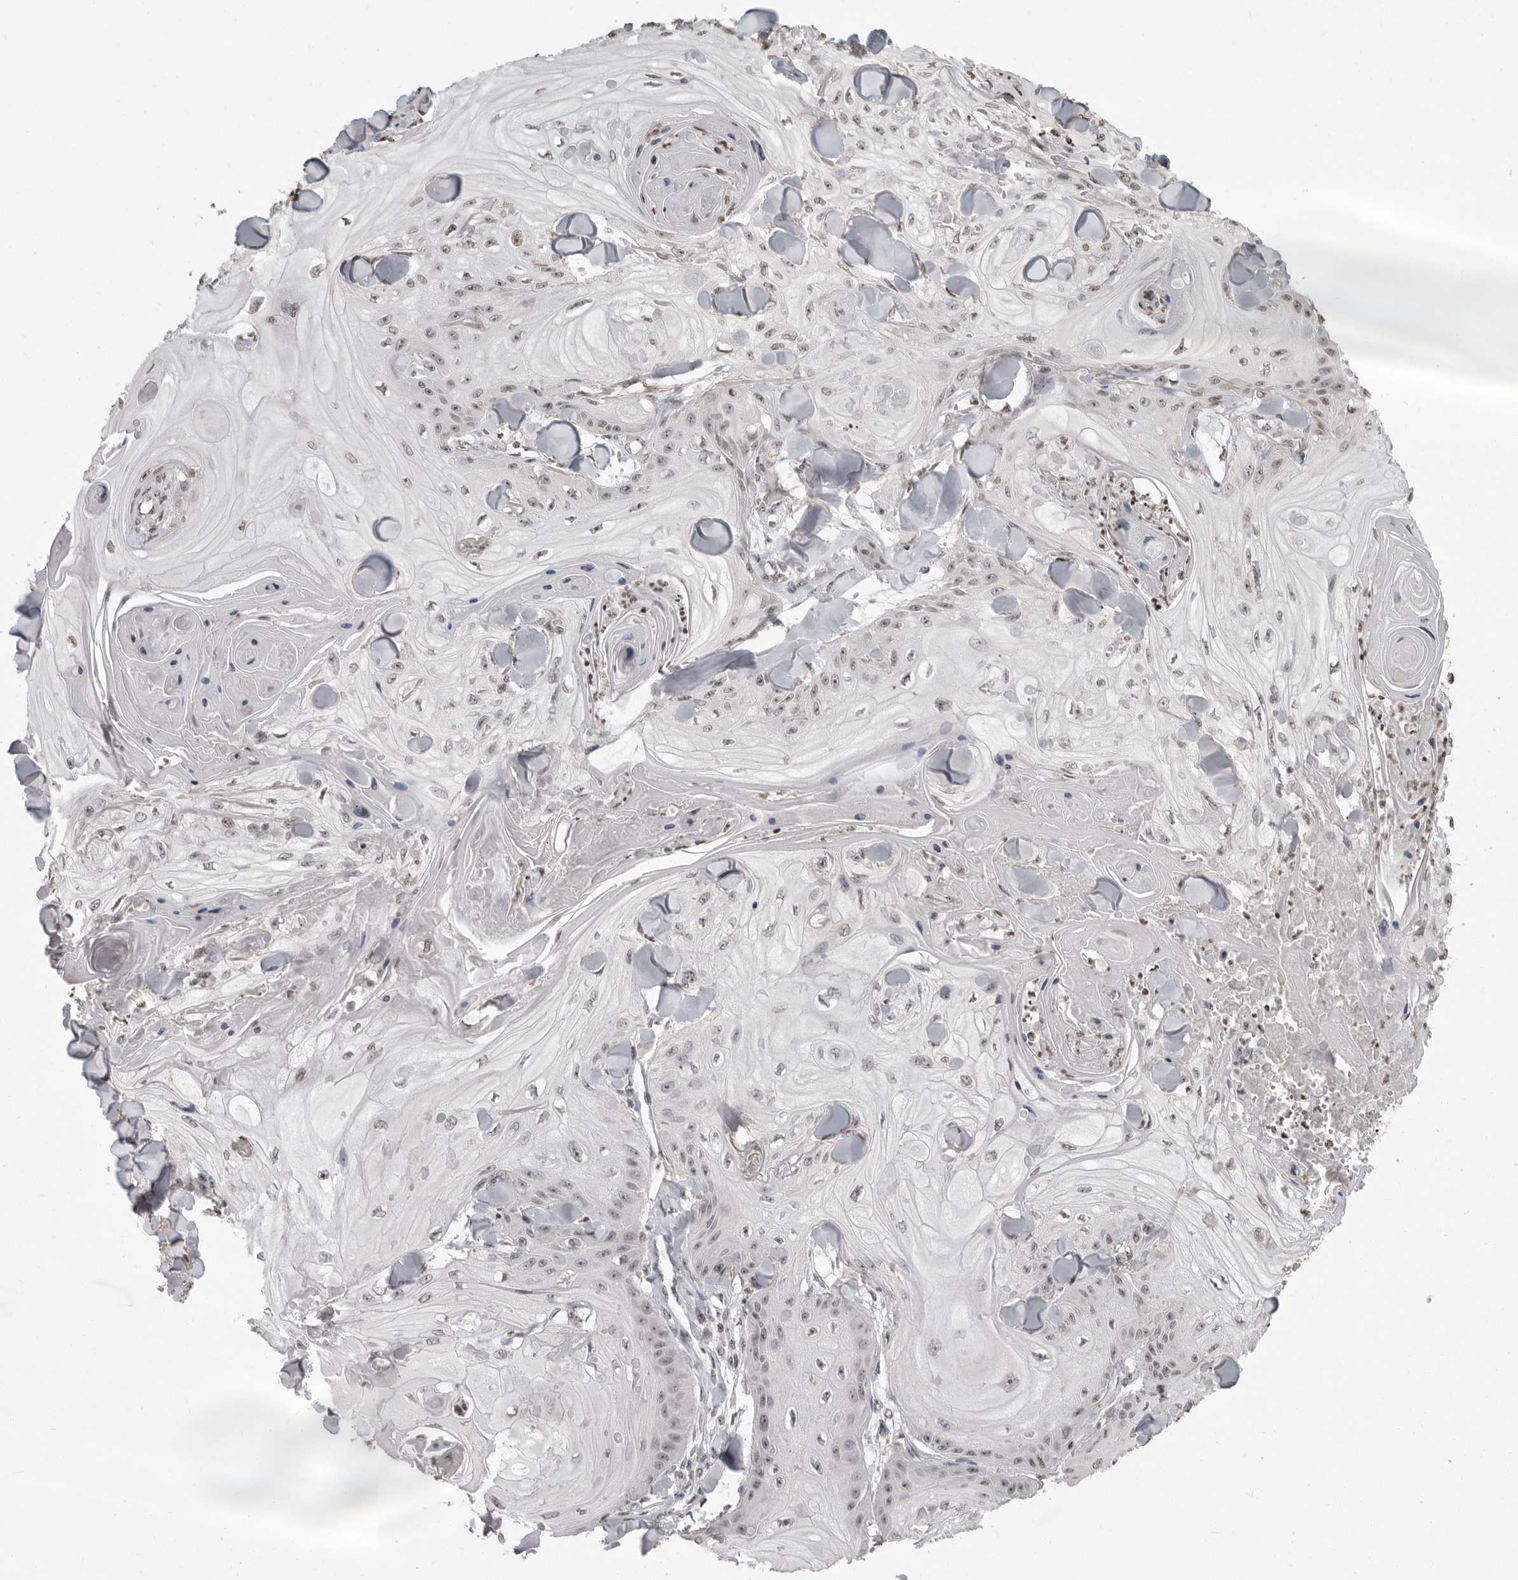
{"staining": {"intensity": "negative", "quantity": "none", "location": "none"}, "tissue": "skin cancer", "cell_type": "Tumor cells", "image_type": "cancer", "snomed": [{"axis": "morphology", "description": "Squamous cell carcinoma, NOS"}, {"axis": "topography", "description": "Skin"}], "caption": "A histopathology image of squamous cell carcinoma (skin) stained for a protein shows no brown staining in tumor cells.", "gene": "WDR45", "patient": {"sex": "male", "age": 74}}